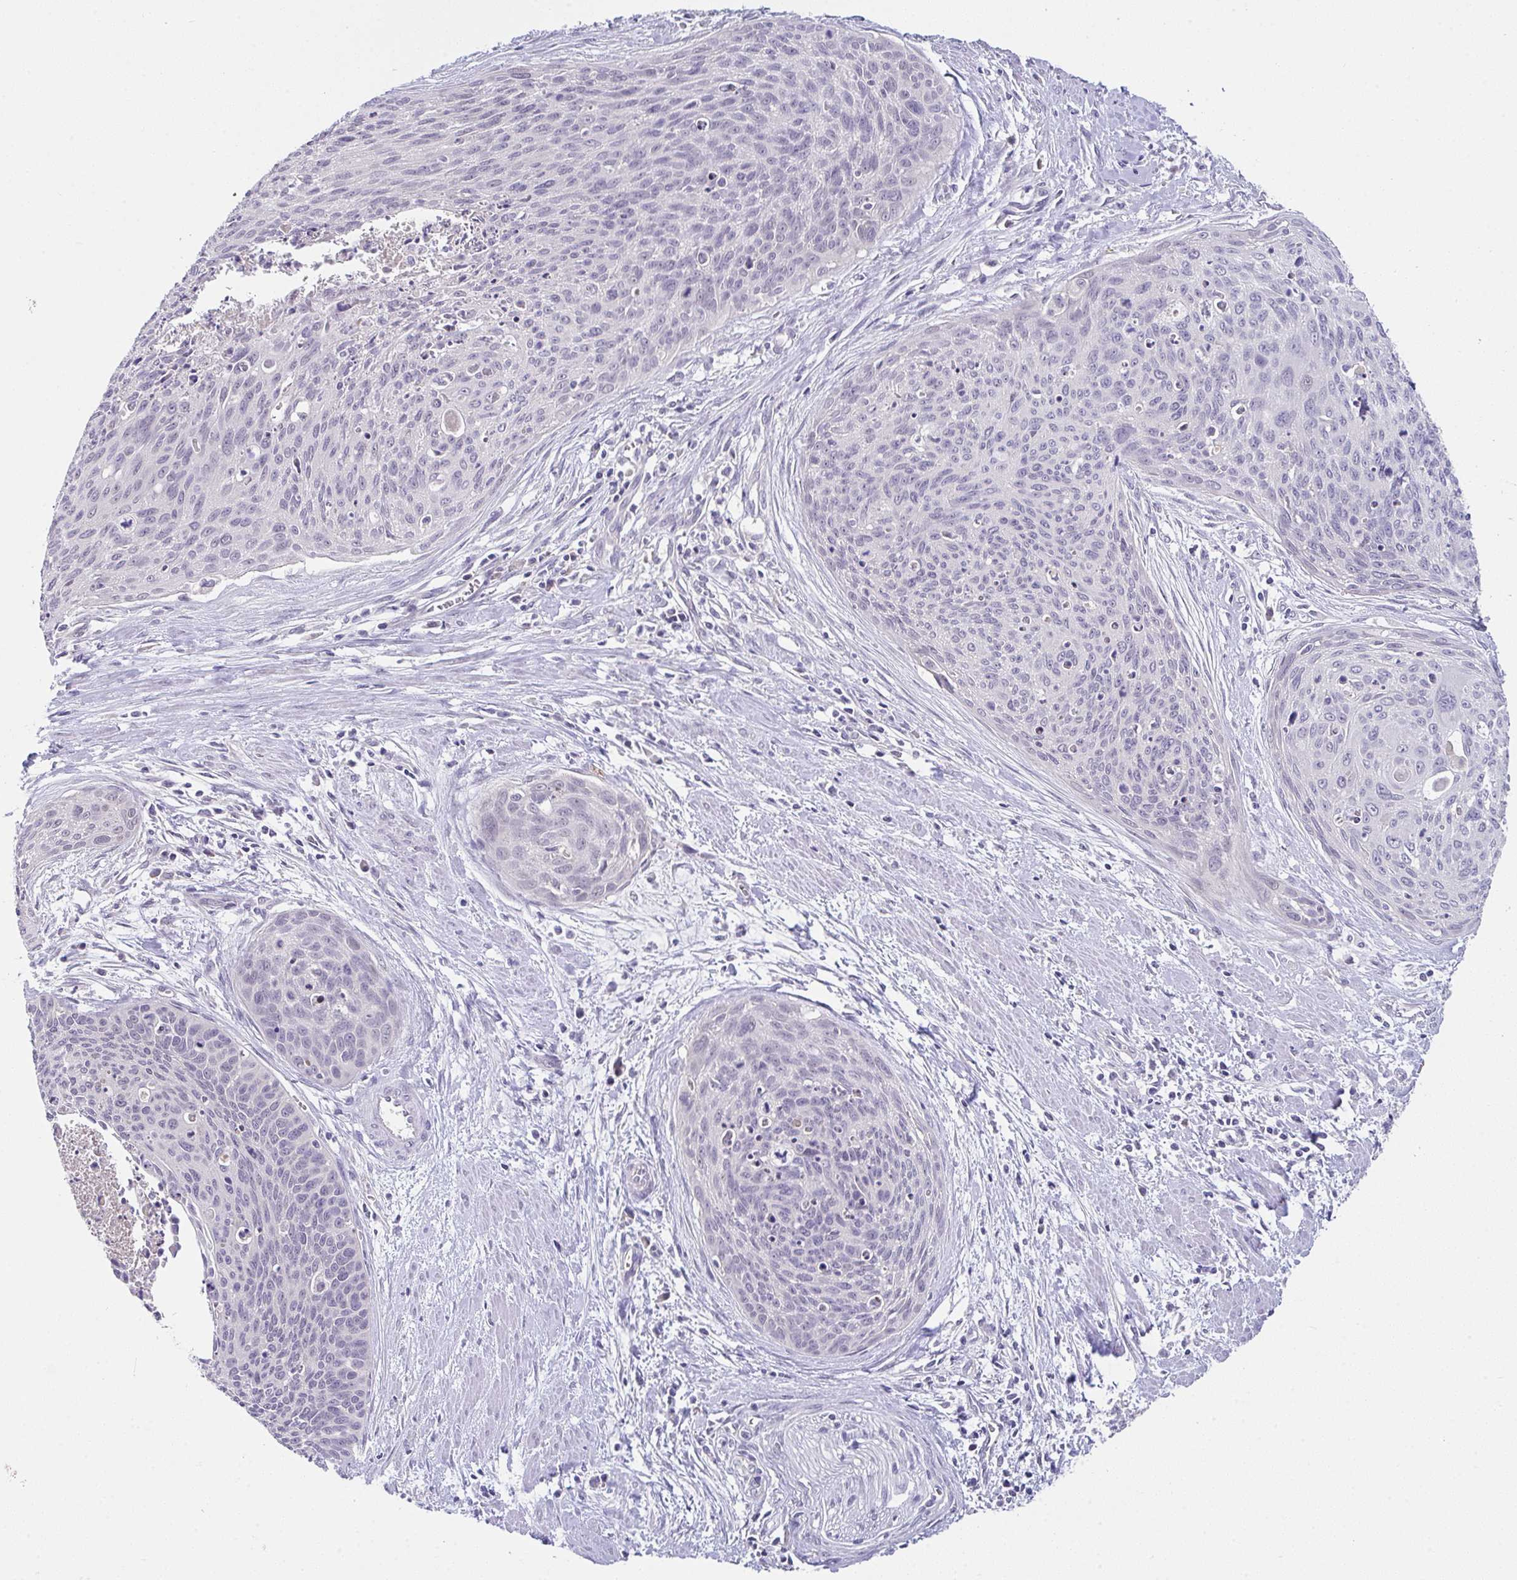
{"staining": {"intensity": "negative", "quantity": "none", "location": "none"}, "tissue": "cervical cancer", "cell_type": "Tumor cells", "image_type": "cancer", "snomed": [{"axis": "morphology", "description": "Squamous cell carcinoma, NOS"}, {"axis": "topography", "description": "Cervix"}], "caption": "This is a image of immunohistochemistry (IHC) staining of squamous cell carcinoma (cervical), which shows no staining in tumor cells.", "gene": "GLTPD2", "patient": {"sex": "female", "age": 55}}